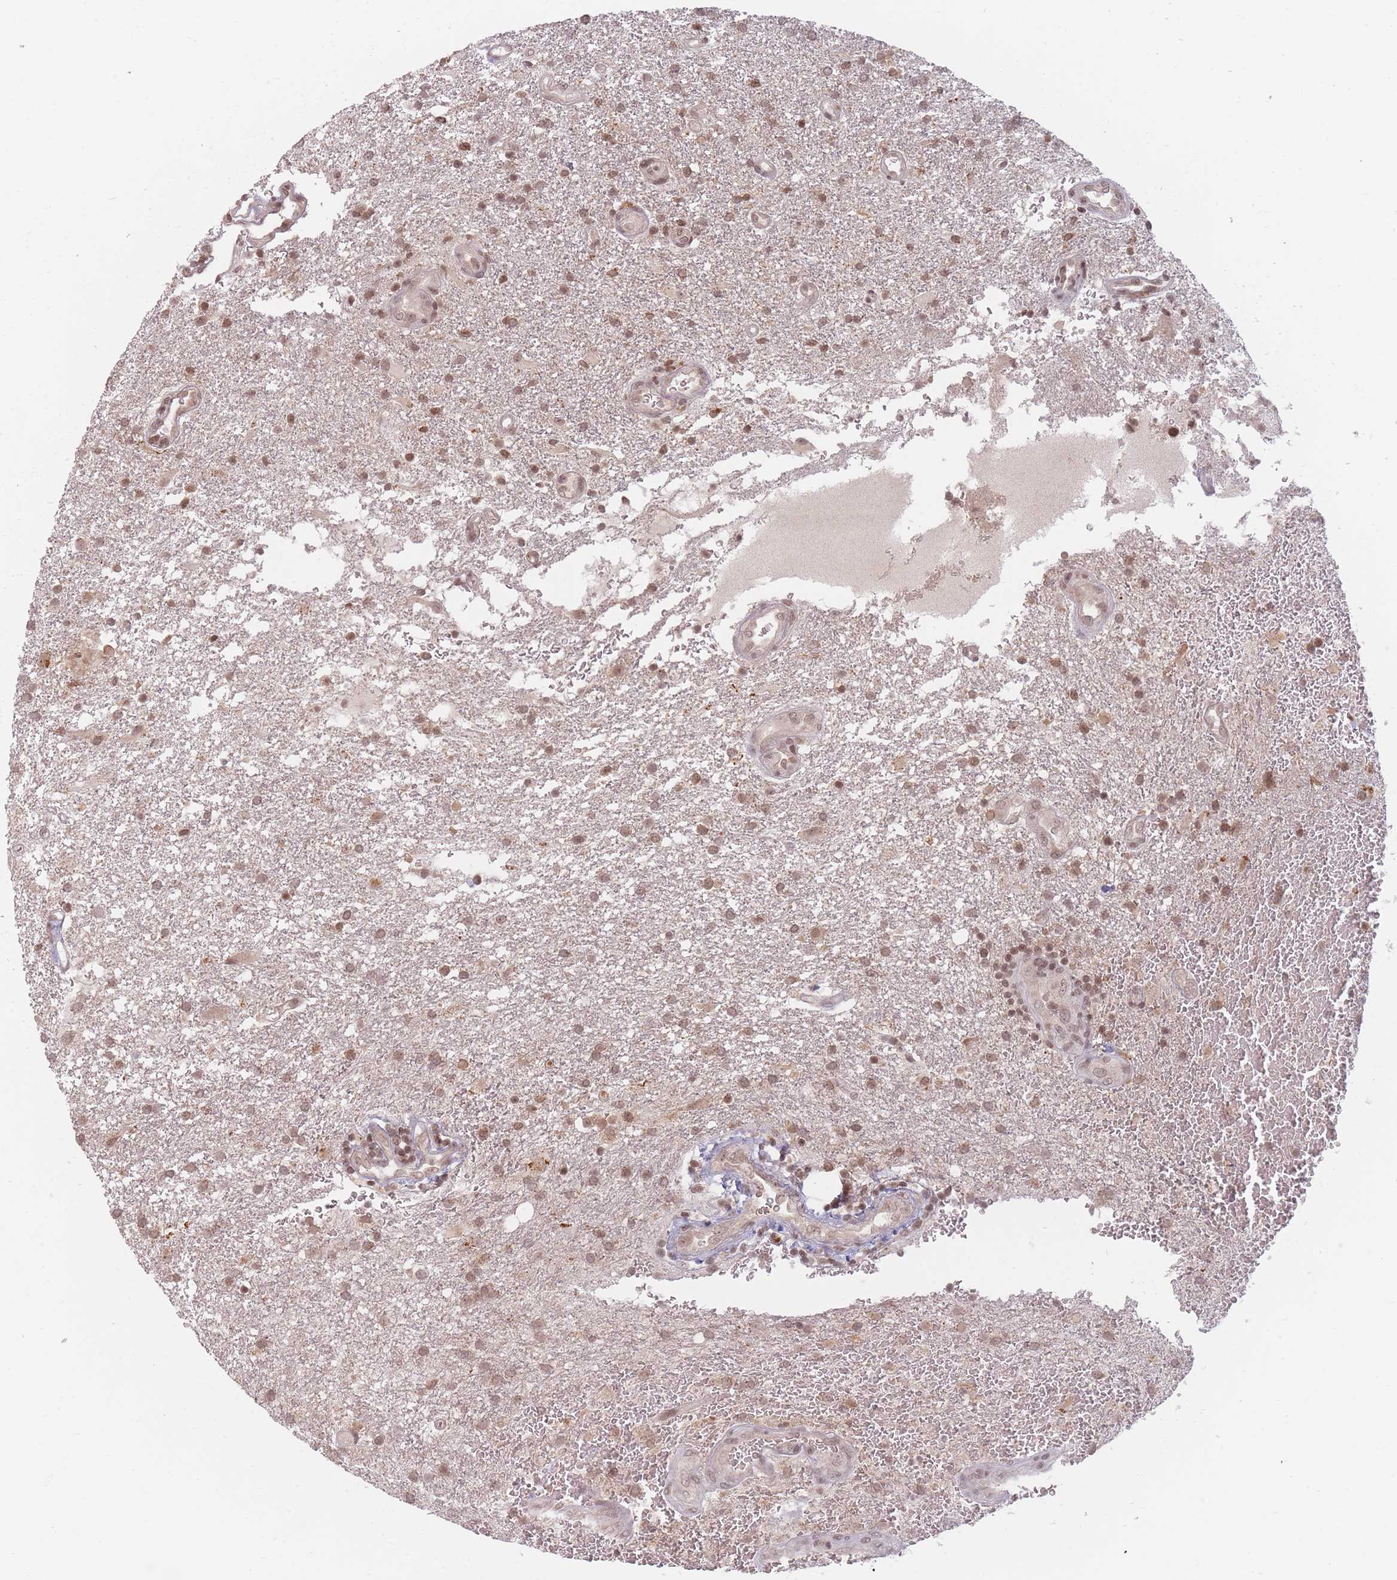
{"staining": {"intensity": "weak", "quantity": ">75%", "location": "nuclear"}, "tissue": "glioma", "cell_type": "Tumor cells", "image_type": "cancer", "snomed": [{"axis": "morphology", "description": "Glioma, malignant, Low grade"}, {"axis": "topography", "description": "Brain"}], "caption": "Immunohistochemical staining of malignant low-grade glioma displays weak nuclear protein positivity in approximately >75% of tumor cells.", "gene": "SPATA45", "patient": {"sex": "male", "age": 66}}